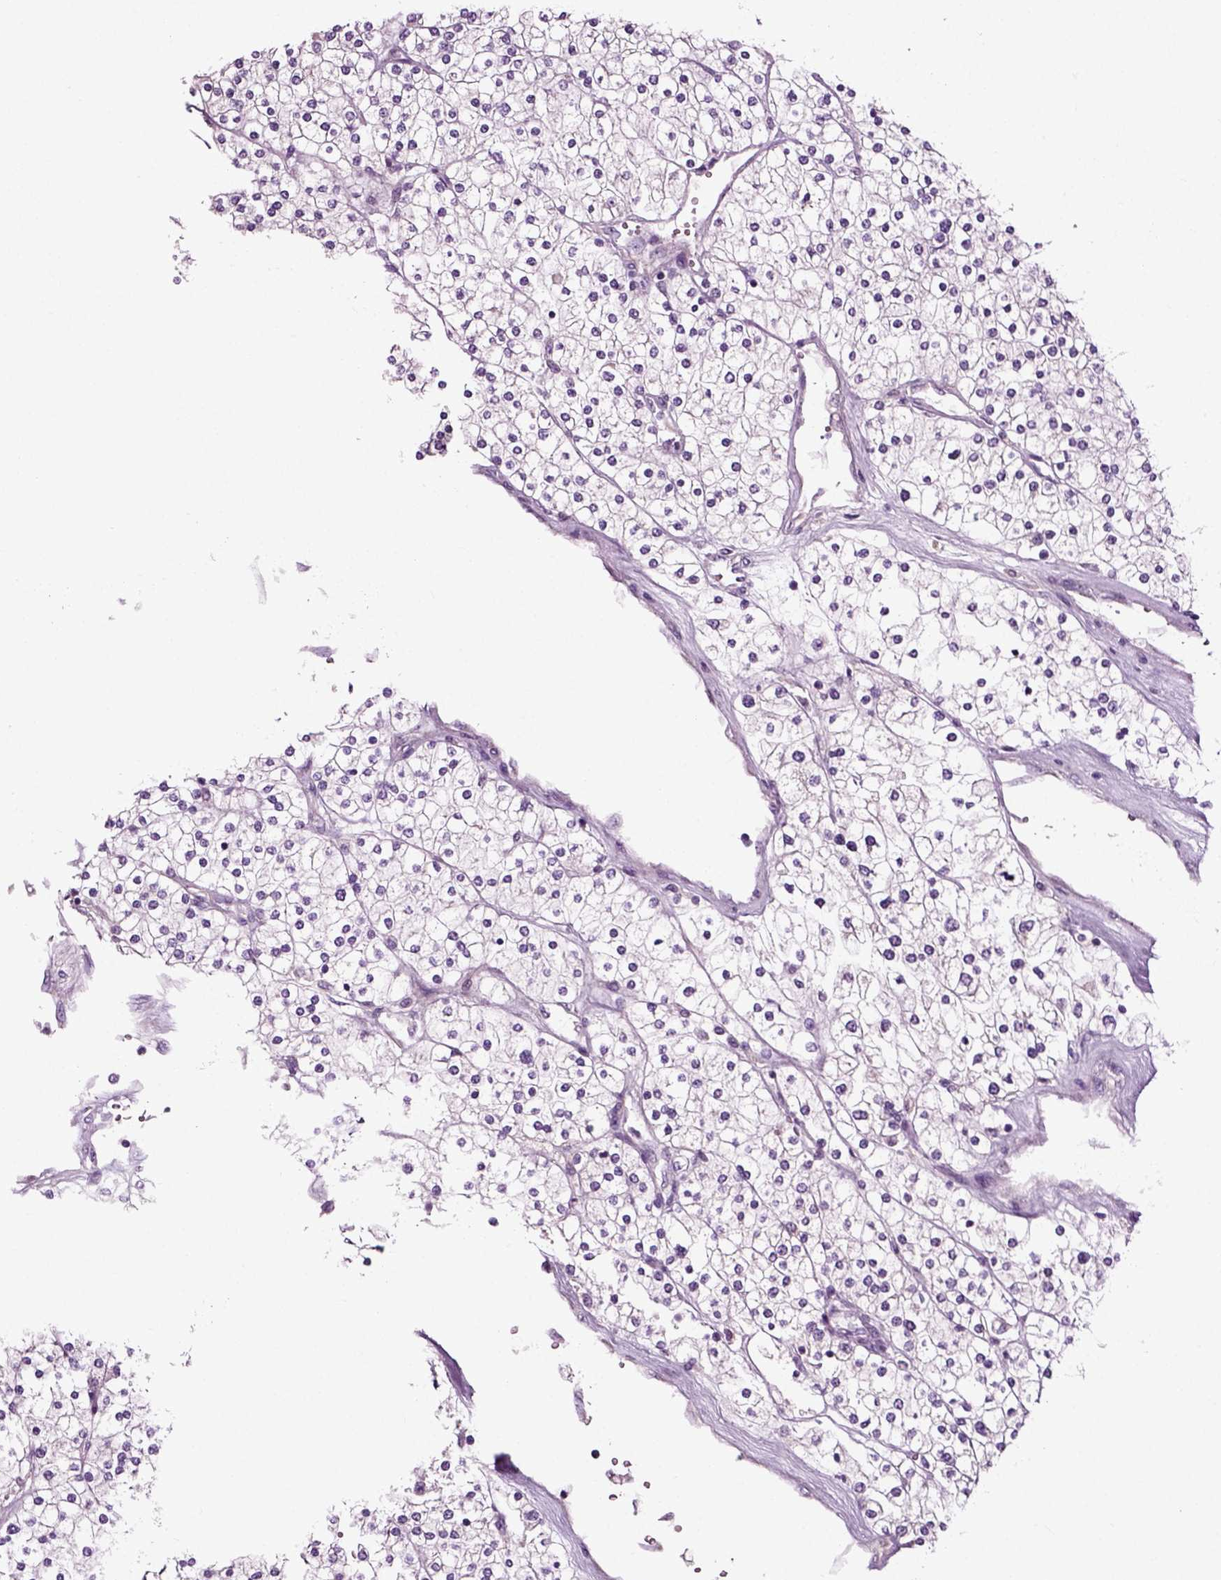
{"staining": {"intensity": "negative", "quantity": "none", "location": "none"}, "tissue": "renal cancer", "cell_type": "Tumor cells", "image_type": "cancer", "snomed": [{"axis": "morphology", "description": "Adenocarcinoma, NOS"}, {"axis": "topography", "description": "Kidney"}], "caption": "Renal adenocarcinoma was stained to show a protein in brown. There is no significant positivity in tumor cells.", "gene": "SPATA17", "patient": {"sex": "male", "age": 80}}